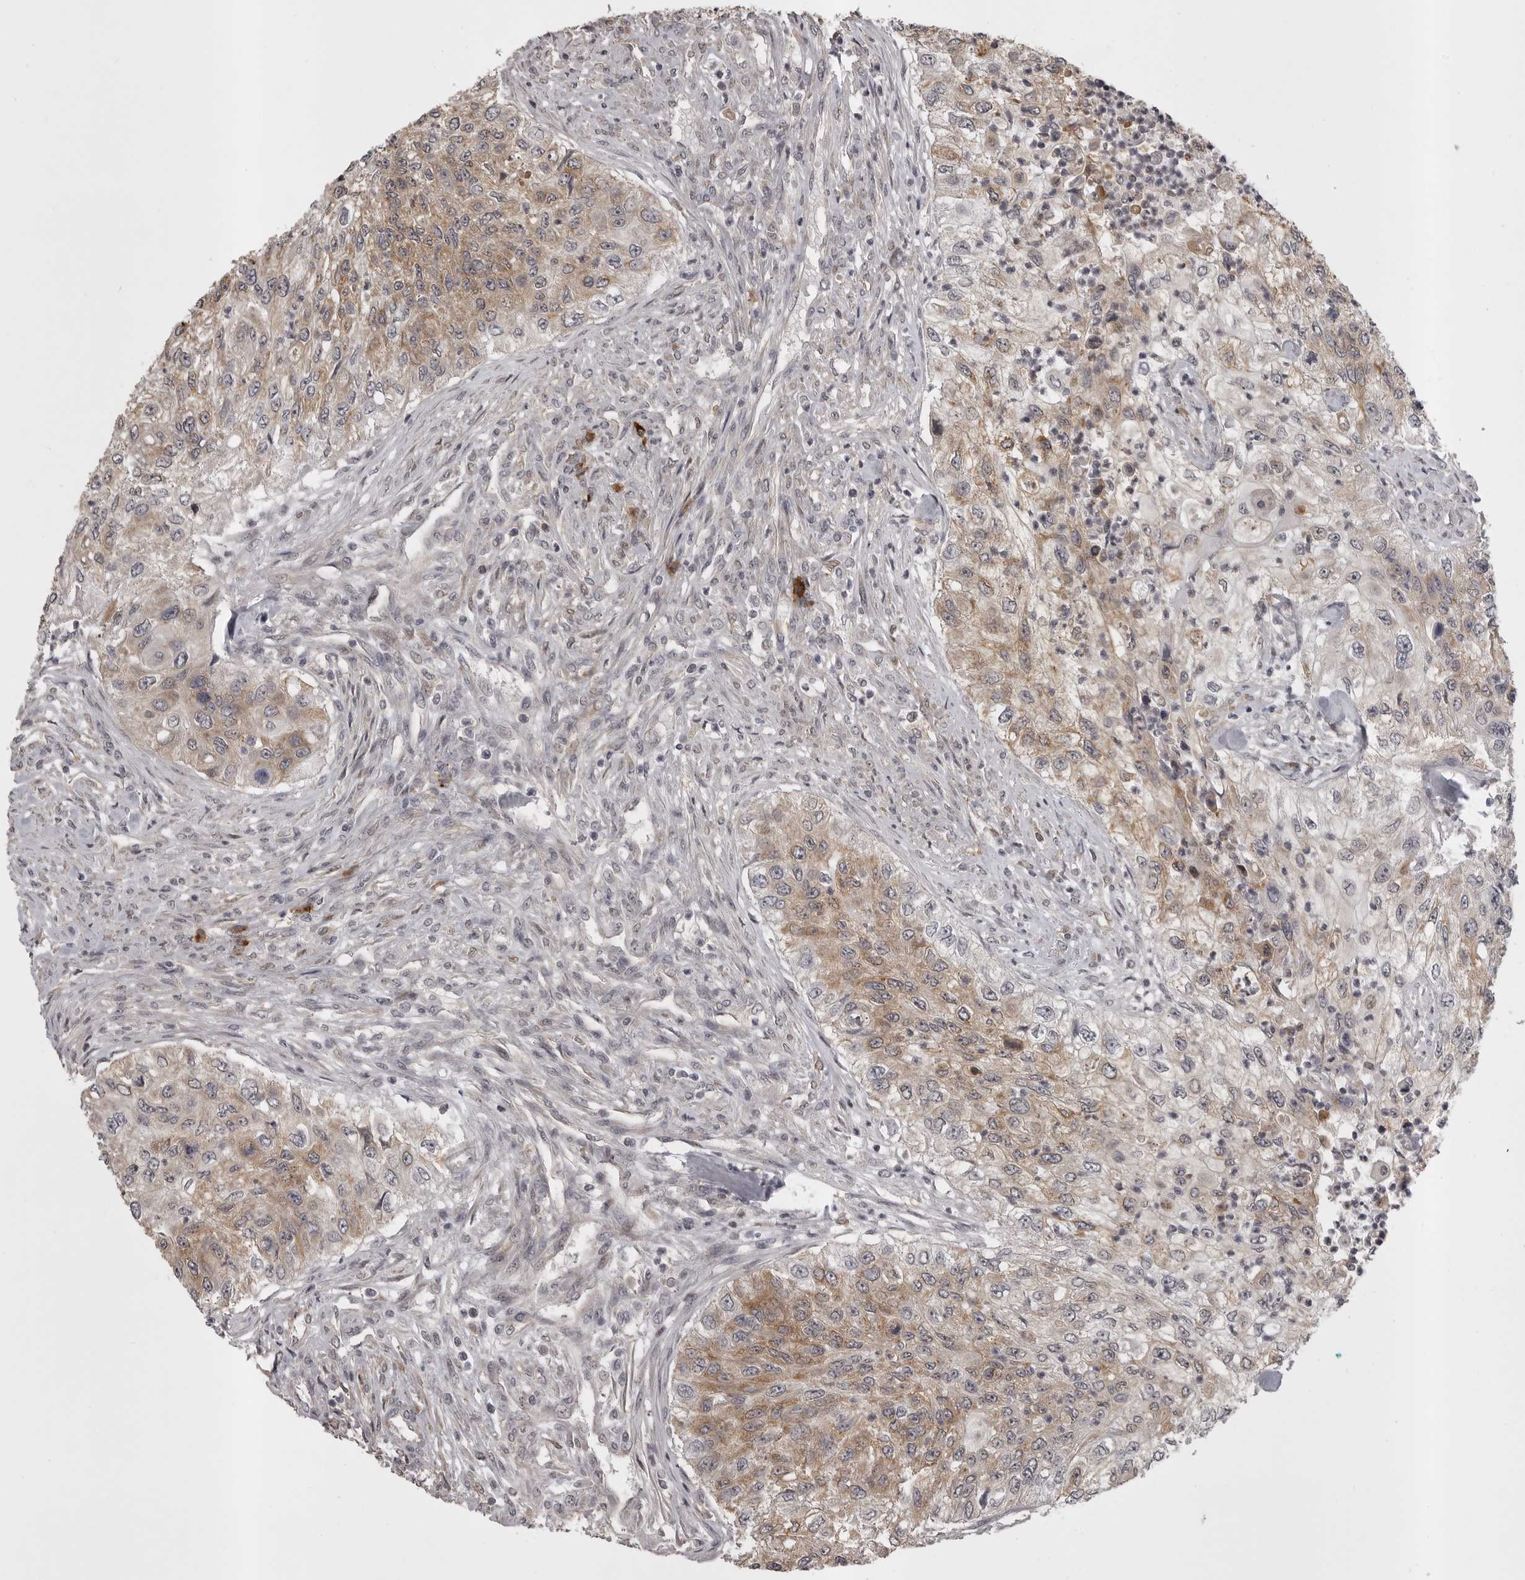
{"staining": {"intensity": "weak", "quantity": ">75%", "location": "cytoplasmic/membranous"}, "tissue": "urothelial cancer", "cell_type": "Tumor cells", "image_type": "cancer", "snomed": [{"axis": "morphology", "description": "Urothelial carcinoma, High grade"}, {"axis": "topography", "description": "Urinary bladder"}], "caption": "Immunohistochemistry of urothelial cancer shows low levels of weak cytoplasmic/membranous expression in approximately >75% of tumor cells.", "gene": "SNX16", "patient": {"sex": "female", "age": 60}}